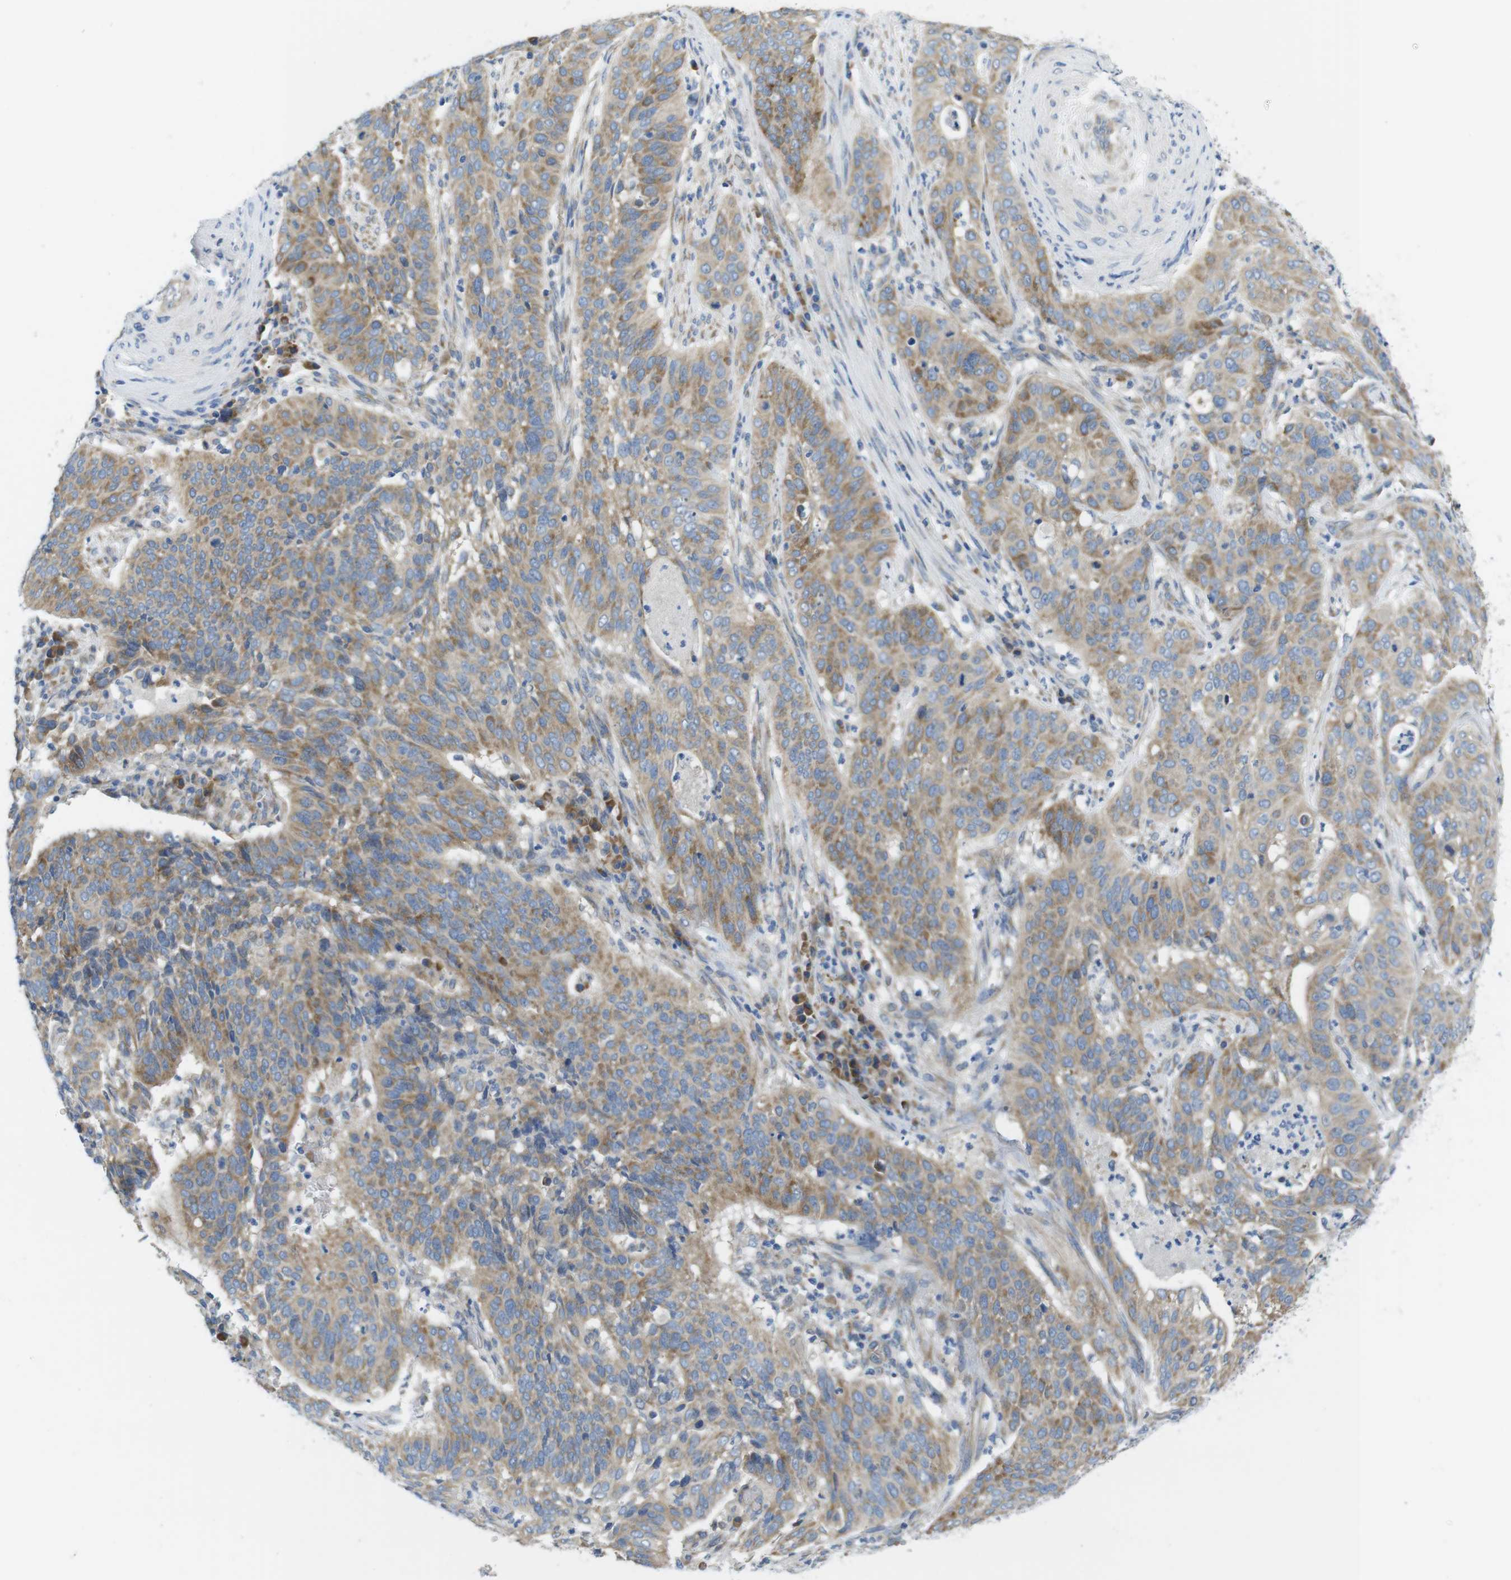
{"staining": {"intensity": "moderate", "quantity": ">75%", "location": "cytoplasmic/membranous"}, "tissue": "cervical cancer", "cell_type": "Tumor cells", "image_type": "cancer", "snomed": [{"axis": "morphology", "description": "Normal tissue, NOS"}, {"axis": "morphology", "description": "Squamous cell carcinoma, NOS"}, {"axis": "topography", "description": "Cervix"}], "caption": "Protein expression analysis of human cervical squamous cell carcinoma reveals moderate cytoplasmic/membranous positivity in about >75% of tumor cells. (DAB IHC, brown staining for protein, blue staining for nuclei).", "gene": "TMEM234", "patient": {"sex": "female", "age": 39}}